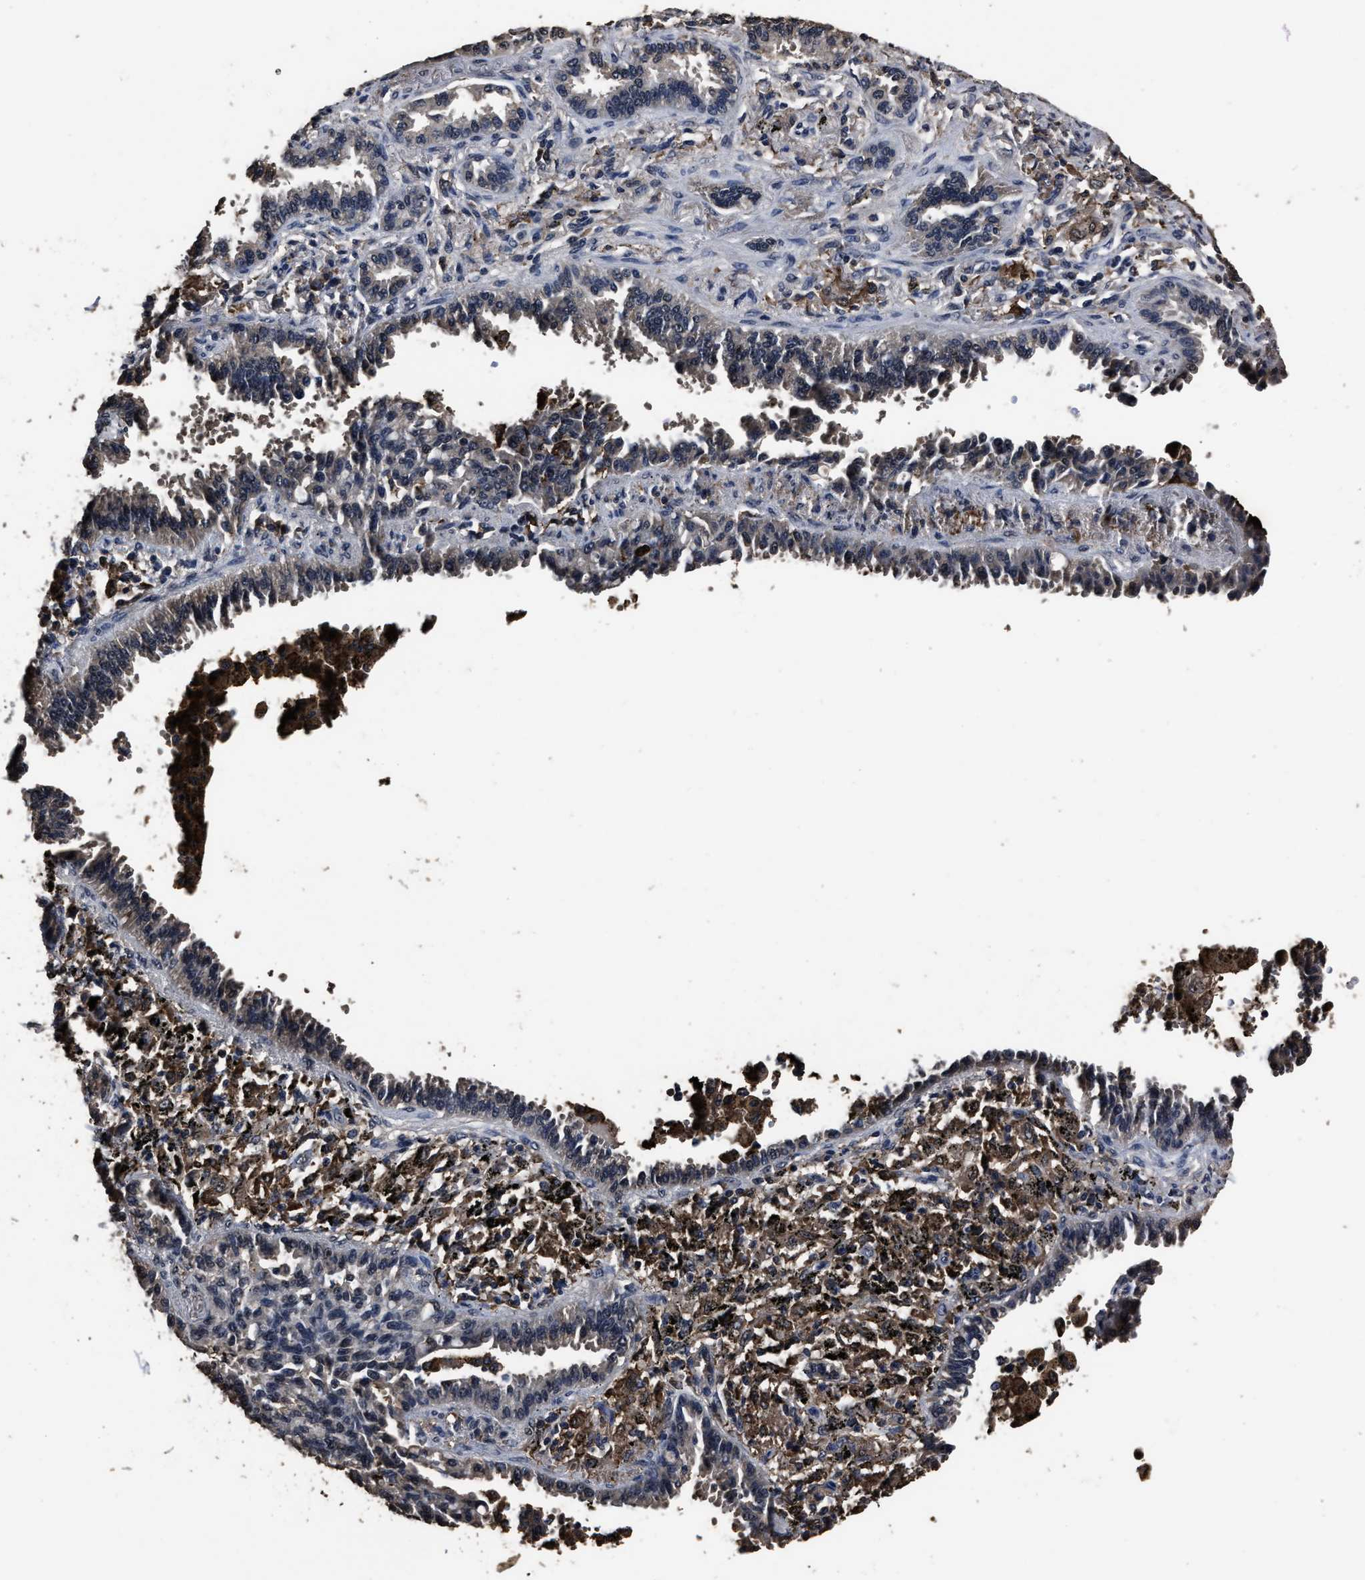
{"staining": {"intensity": "weak", "quantity": "<25%", "location": "cytoplasmic/membranous"}, "tissue": "lung cancer", "cell_type": "Tumor cells", "image_type": "cancer", "snomed": [{"axis": "morphology", "description": "Normal tissue, NOS"}, {"axis": "morphology", "description": "Adenocarcinoma, NOS"}, {"axis": "topography", "description": "Lung"}], "caption": "Tumor cells are negative for brown protein staining in lung cancer.", "gene": "RSBN1L", "patient": {"sex": "male", "age": 59}}